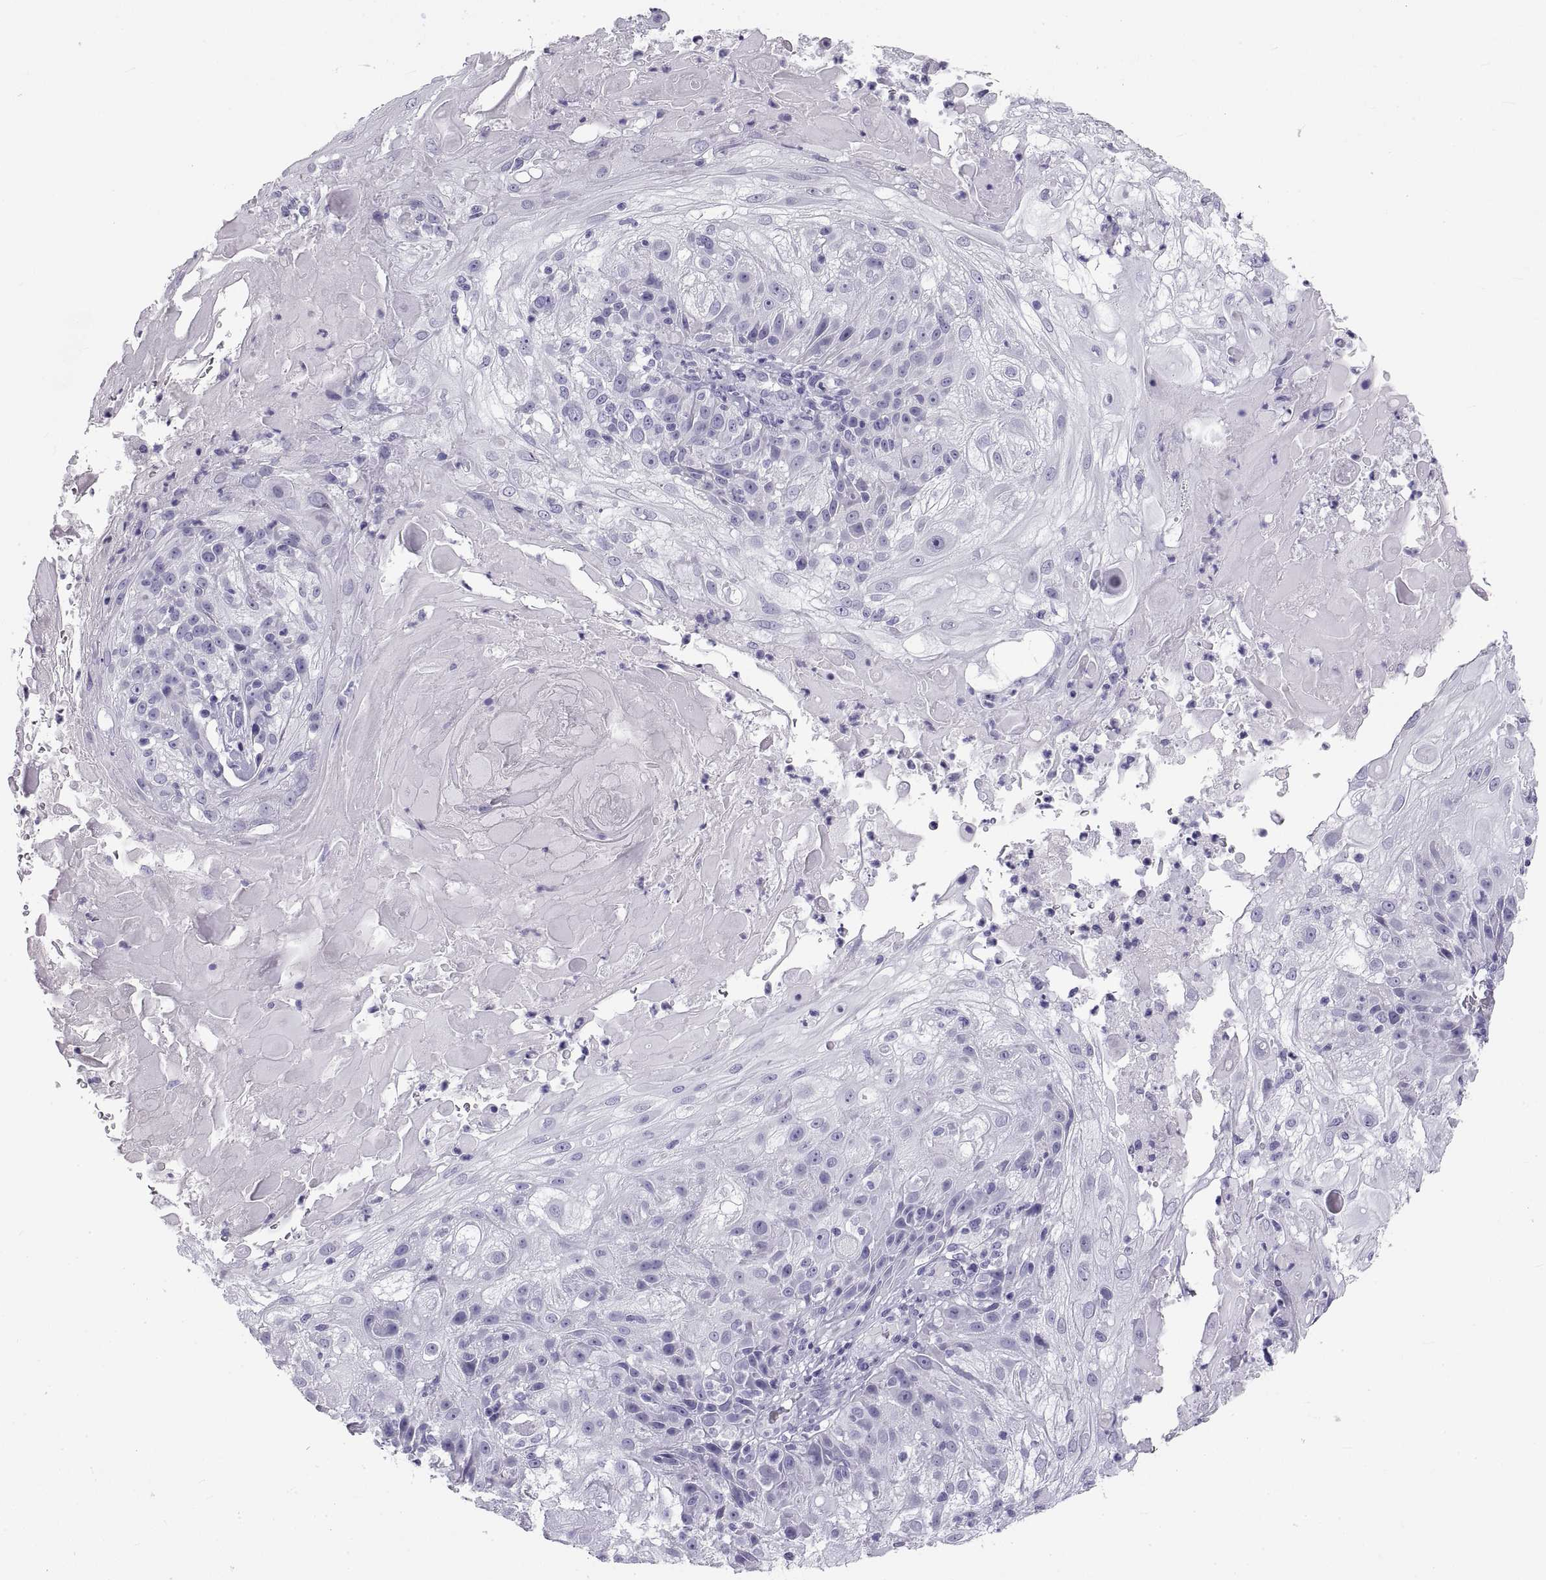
{"staining": {"intensity": "negative", "quantity": "none", "location": "none"}, "tissue": "skin cancer", "cell_type": "Tumor cells", "image_type": "cancer", "snomed": [{"axis": "morphology", "description": "Normal tissue, NOS"}, {"axis": "morphology", "description": "Squamous cell carcinoma, NOS"}, {"axis": "topography", "description": "Skin"}], "caption": "Protein analysis of skin cancer demonstrates no significant staining in tumor cells. (Immunohistochemistry, brightfield microscopy, high magnification).", "gene": "RLBP1", "patient": {"sex": "female", "age": 83}}